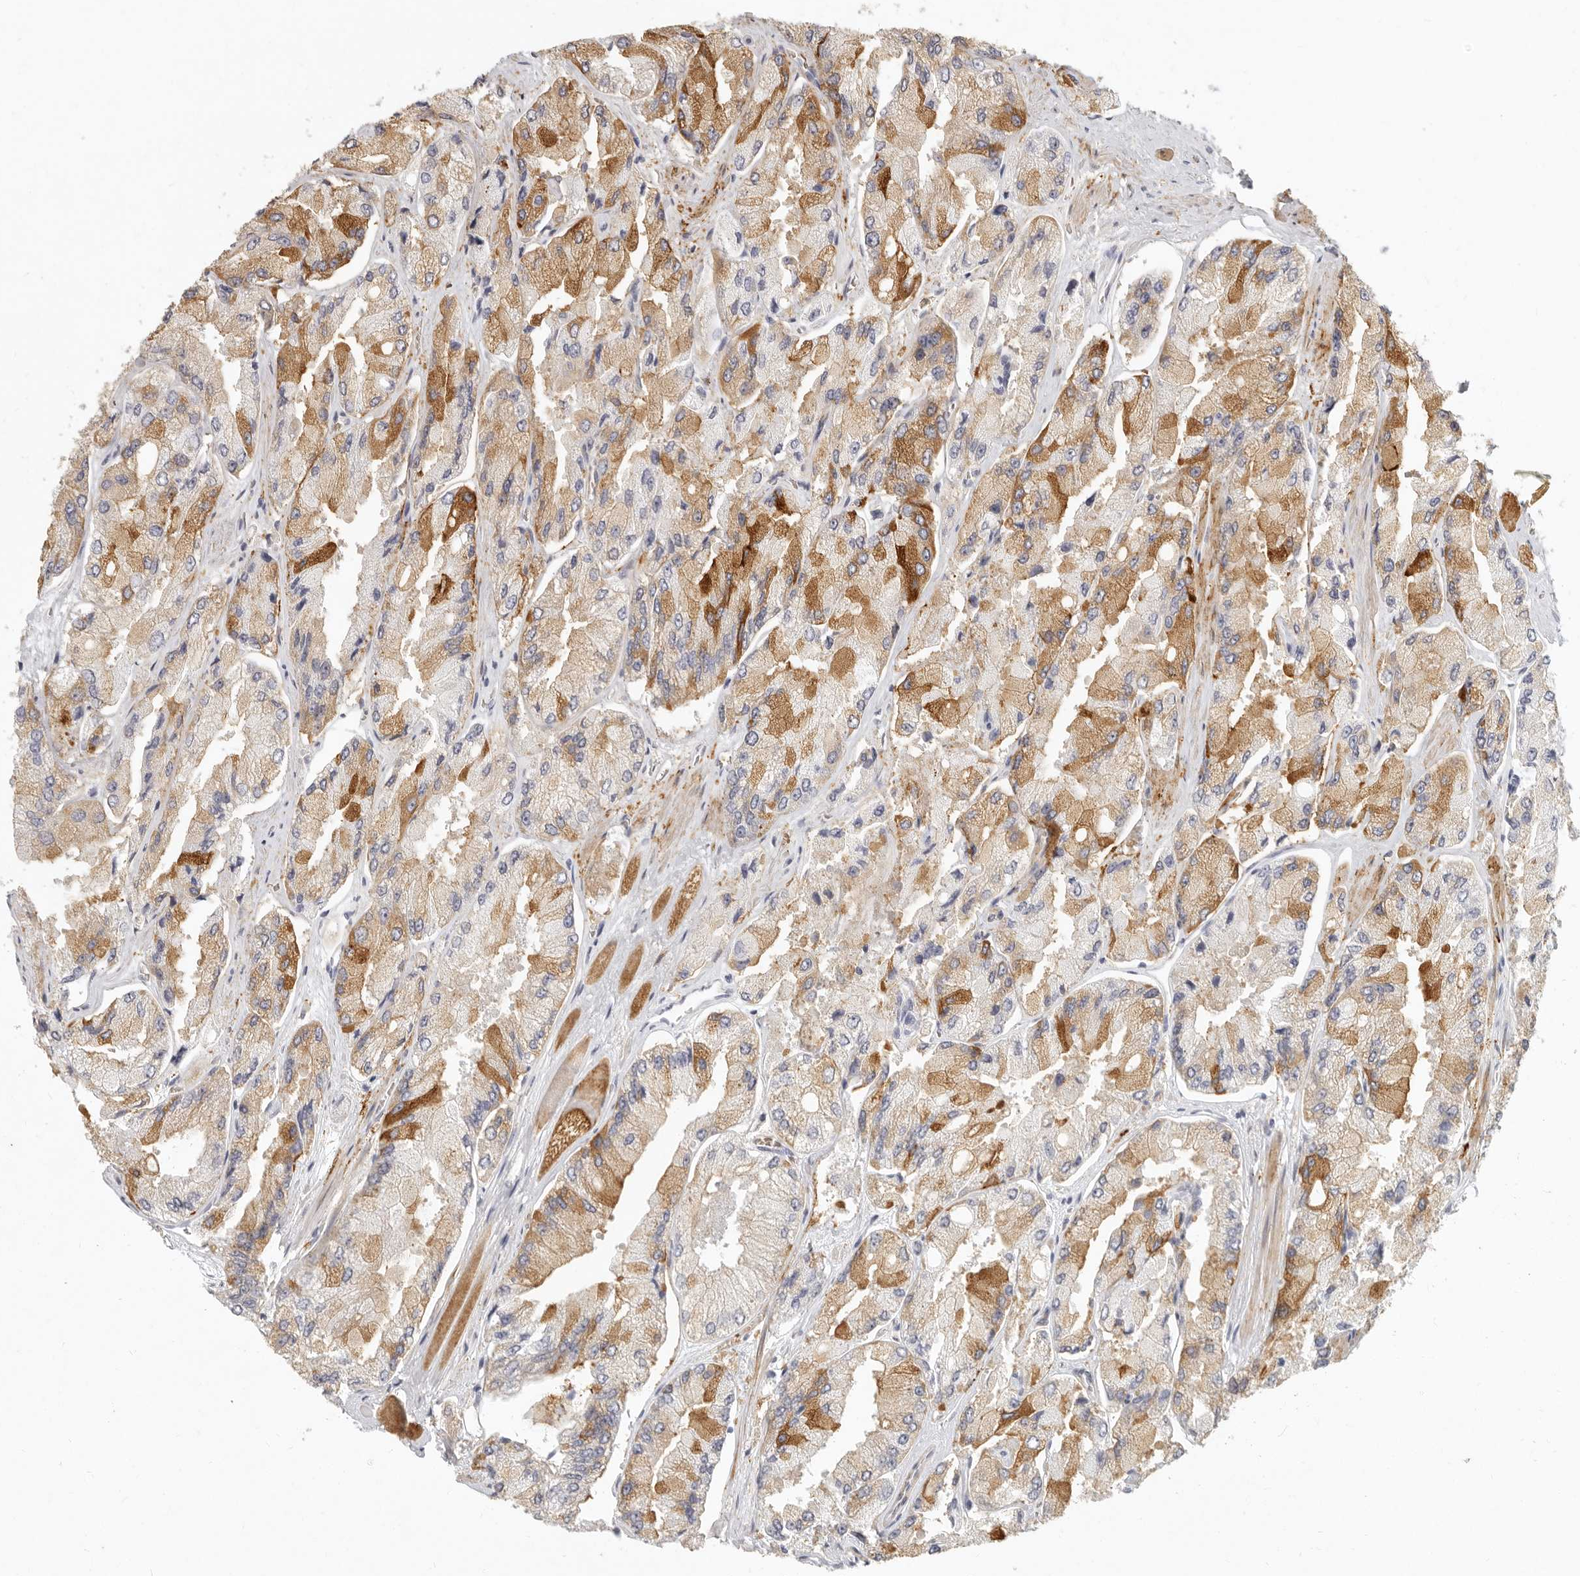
{"staining": {"intensity": "moderate", "quantity": "25%-75%", "location": "cytoplasmic/membranous"}, "tissue": "prostate cancer", "cell_type": "Tumor cells", "image_type": "cancer", "snomed": [{"axis": "morphology", "description": "Adenocarcinoma, High grade"}, {"axis": "topography", "description": "Prostate"}], "caption": "Immunohistochemical staining of human prostate cancer shows medium levels of moderate cytoplasmic/membranous protein expression in about 25%-75% of tumor cells.", "gene": "NIBAN1", "patient": {"sex": "male", "age": 58}}